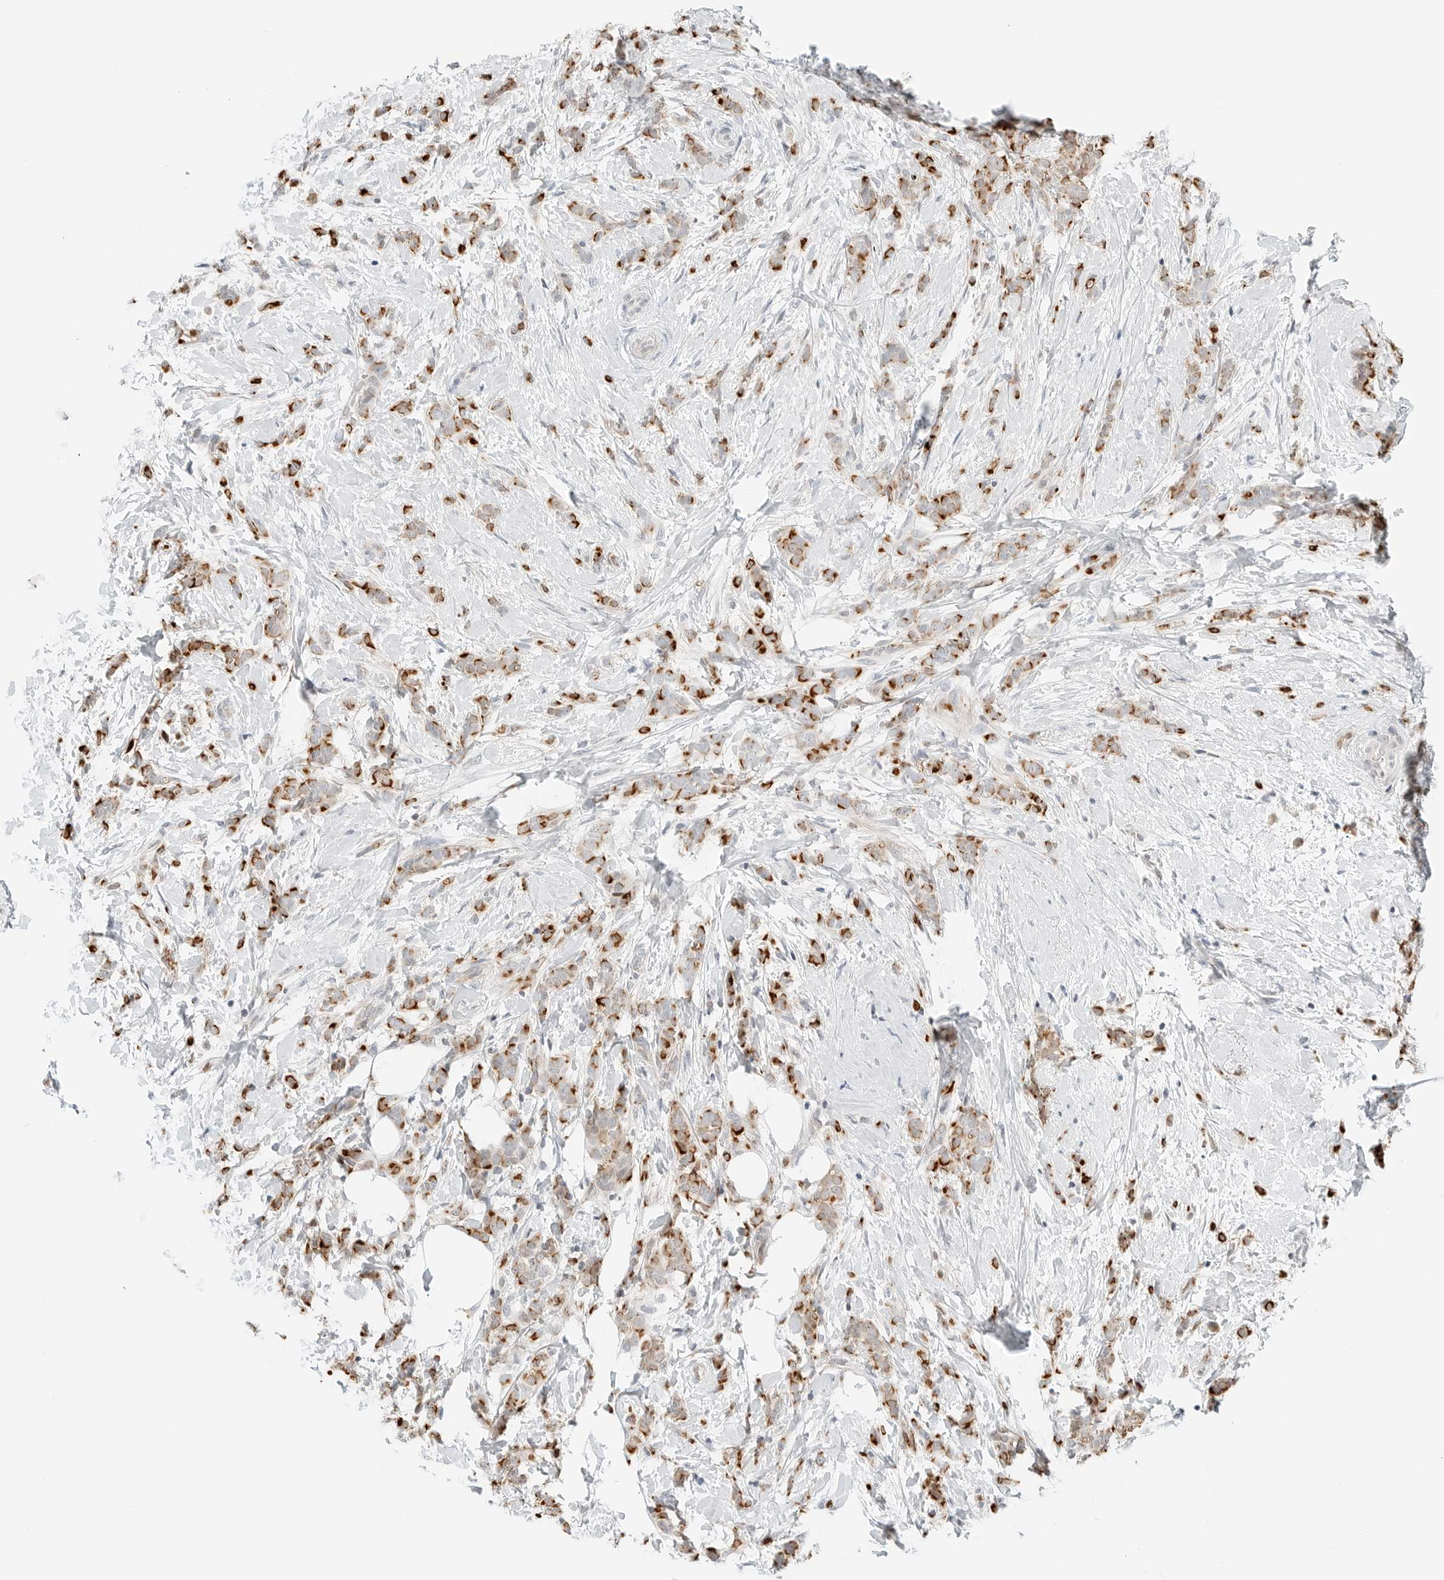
{"staining": {"intensity": "strong", "quantity": ">75%", "location": "cytoplasmic/membranous"}, "tissue": "breast cancer", "cell_type": "Tumor cells", "image_type": "cancer", "snomed": [{"axis": "morphology", "description": "Lobular carcinoma, in situ"}, {"axis": "morphology", "description": "Lobular carcinoma"}, {"axis": "topography", "description": "Breast"}], "caption": "DAB immunohistochemical staining of human lobular carcinoma in situ (breast) displays strong cytoplasmic/membranous protein expression in approximately >75% of tumor cells.", "gene": "IQCC", "patient": {"sex": "female", "age": 41}}